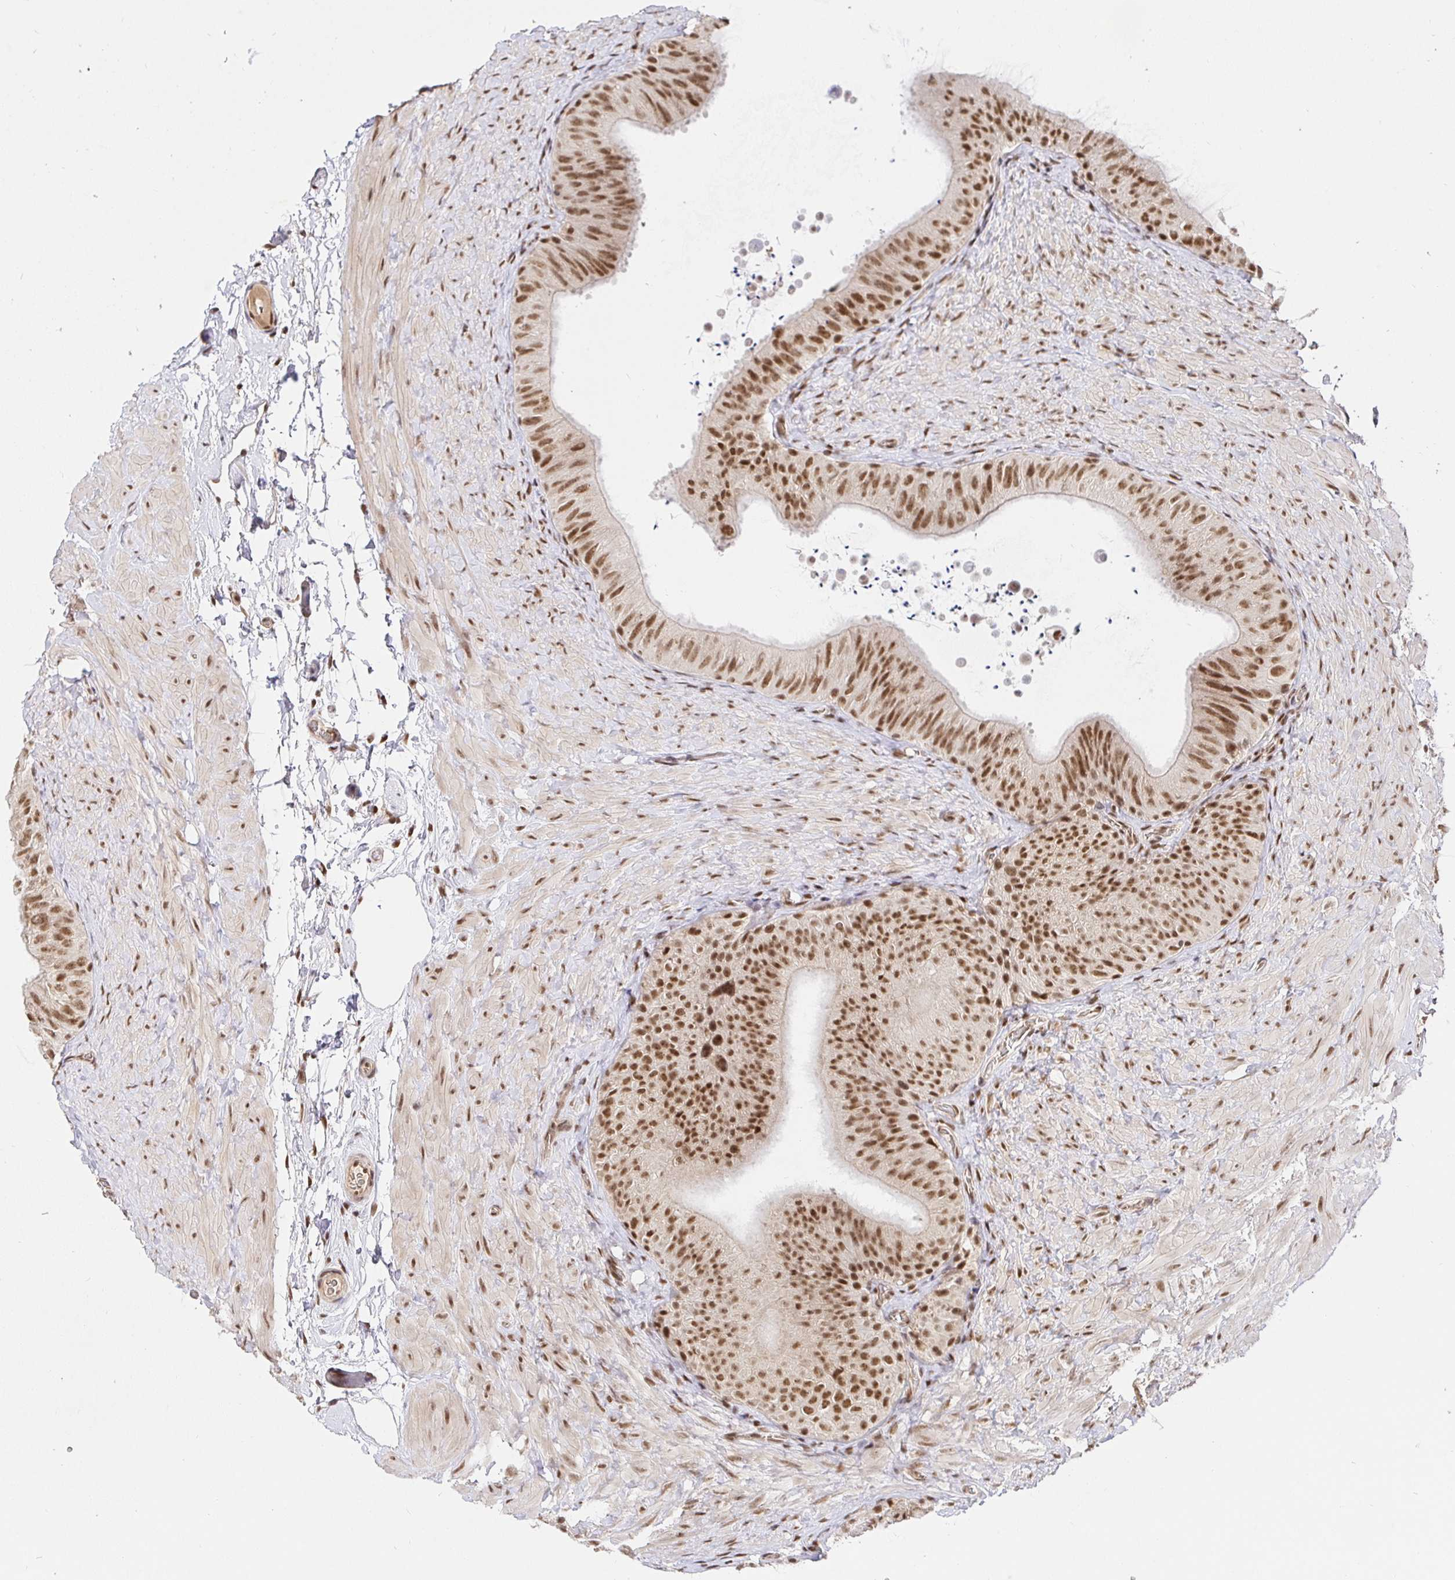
{"staining": {"intensity": "strong", "quantity": ">75%", "location": "nuclear"}, "tissue": "epididymis", "cell_type": "Glandular cells", "image_type": "normal", "snomed": [{"axis": "morphology", "description": "Normal tissue, NOS"}, {"axis": "topography", "description": "Epididymis, spermatic cord, NOS"}, {"axis": "topography", "description": "Epididymis"}], "caption": "Glandular cells reveal high levels of strong nuclear staining in approximately >75% of cells in normal epididymis.", "gene": "USF1", "patient": {"sex": "male", "age": 31}}